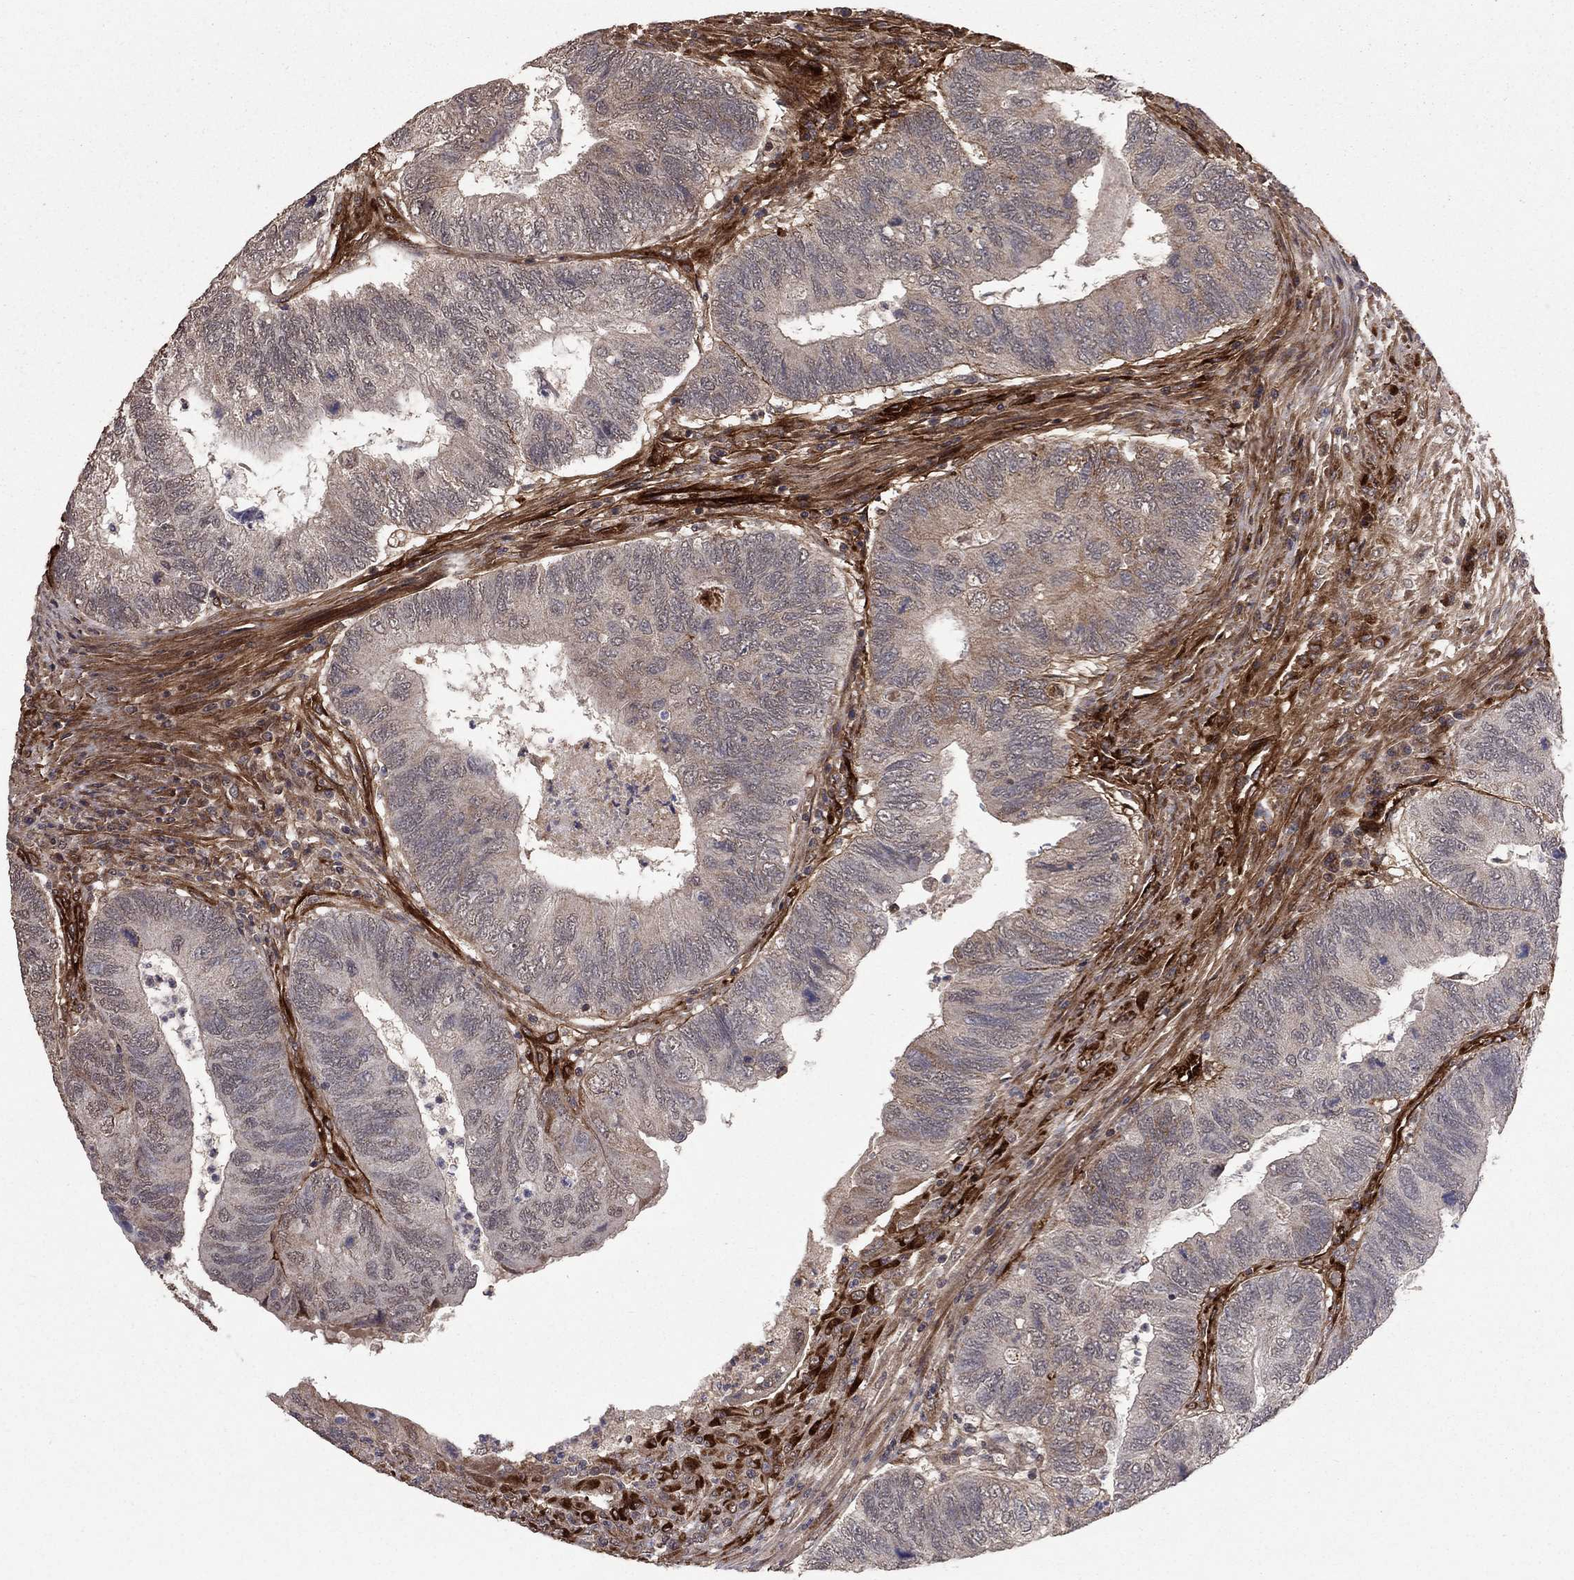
{"staining": {"intensity": "weak", "quantity": "<25%", "location": "cytoplasmic/membranous"}, "tissue": "colorectal cancer", "cell_type": "Tumor cells", "image_type": "cancer", "snomed": [{"axis": "morphology", "description": "Adenocarcinoma, NOS"}, {"axis": "topography", "description": "Colon"}], "caption": "Colorectal adenocarcinoma stained for a protein using IHC shows no staining tumor cells.", "gene": "COL18A1", "patient": {"sex": "female", "age": 67}}